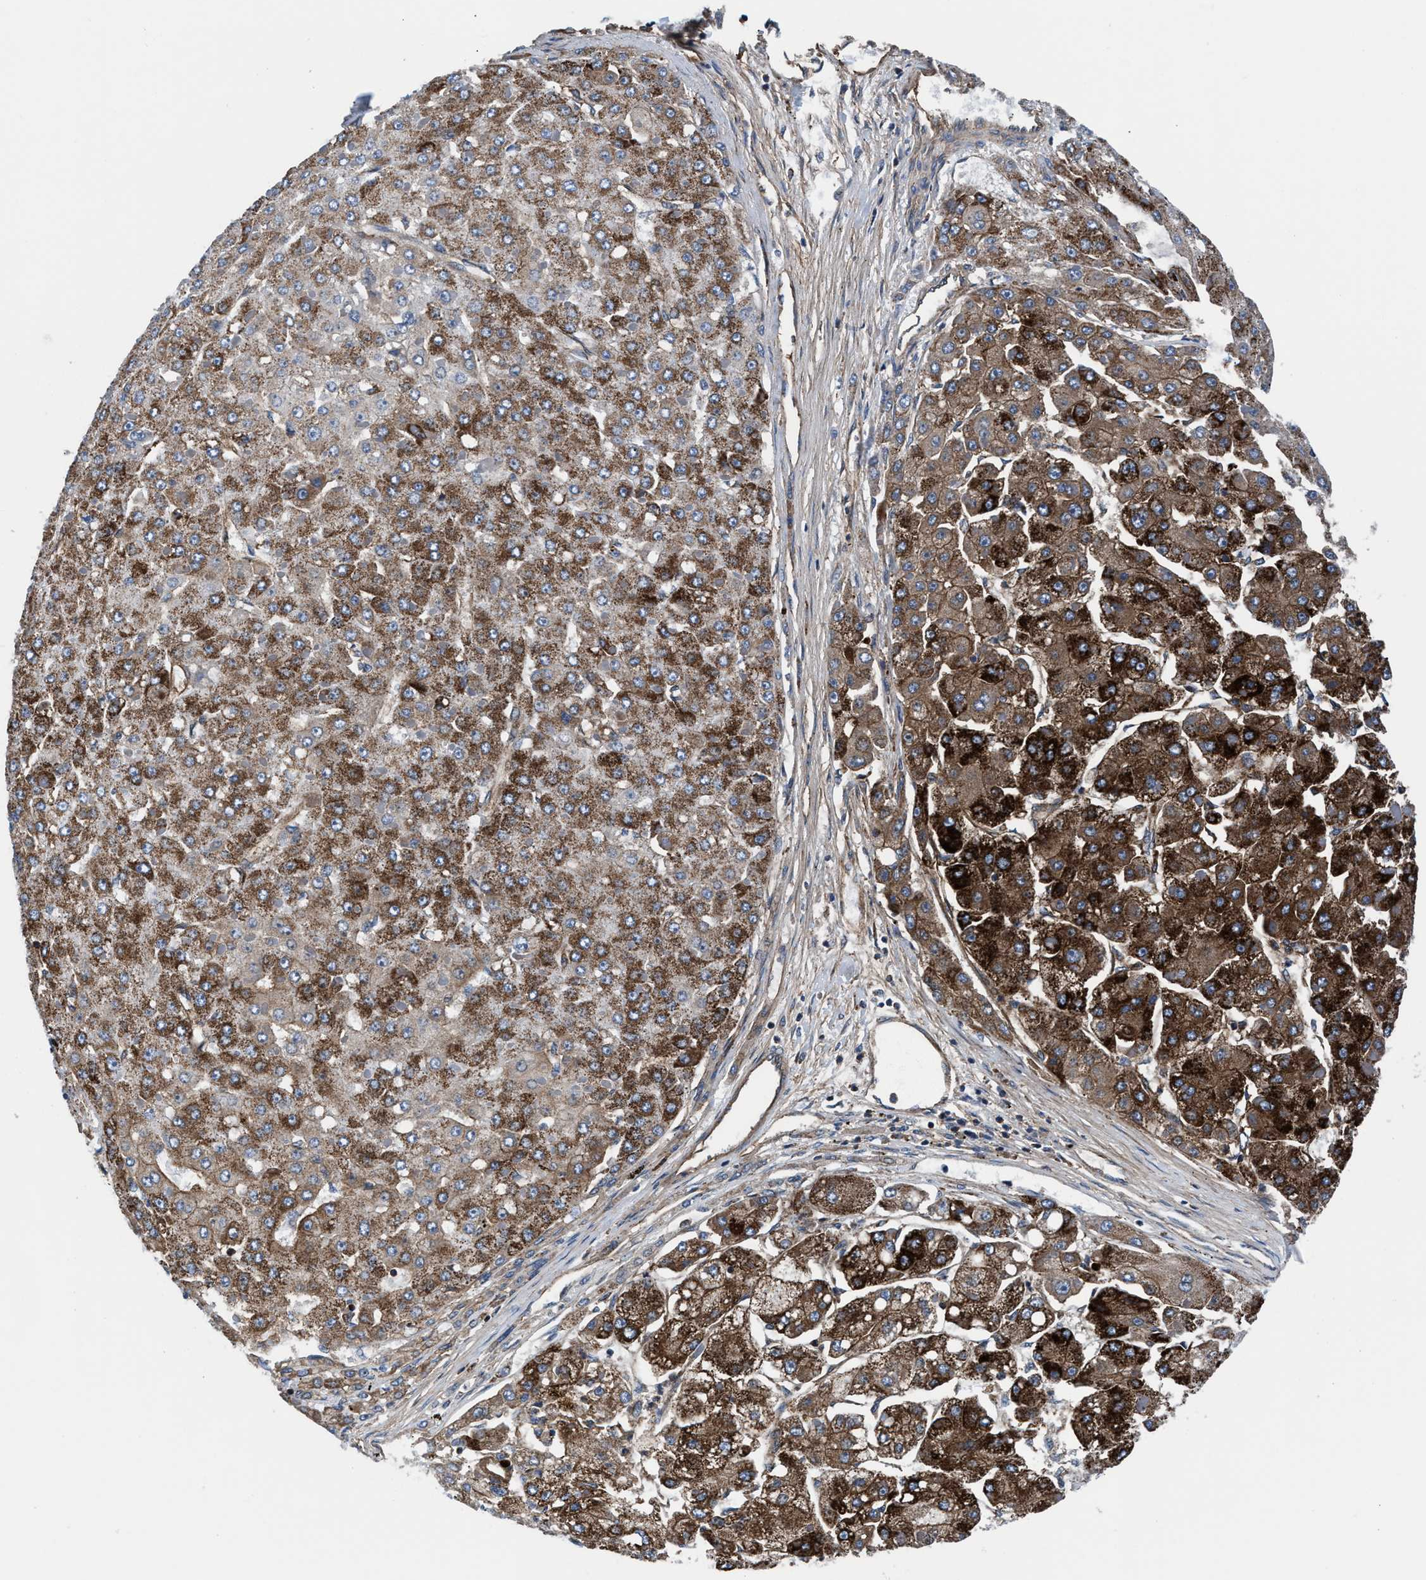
{"staining": {"intensity": "strong", "quantity": "25%-75%", "location": "cytoplasmic/membranous"}, "tissue": "liver cancer", "cell_type": "Tumor cells", "image_type": "cancer", "snomed": [{"axis": "morphology", "description": "Carcinoma, Hepatocellular, NOS"}, {"axis": "topography", "description": "Liver"}], "caption": "Immunohistochemistry (IHC) micrograph of neoplastic tissue: human liver hepatocellular carcinoma stained using IHC displays high levels of strong protein expression localized specifically in the cytoplasmic/membranous of tumor cells, appearing as a cytoplasmic/membranous brown color.", "gene": "NKTR", "patient": {"sex": "female", "age": 73}}